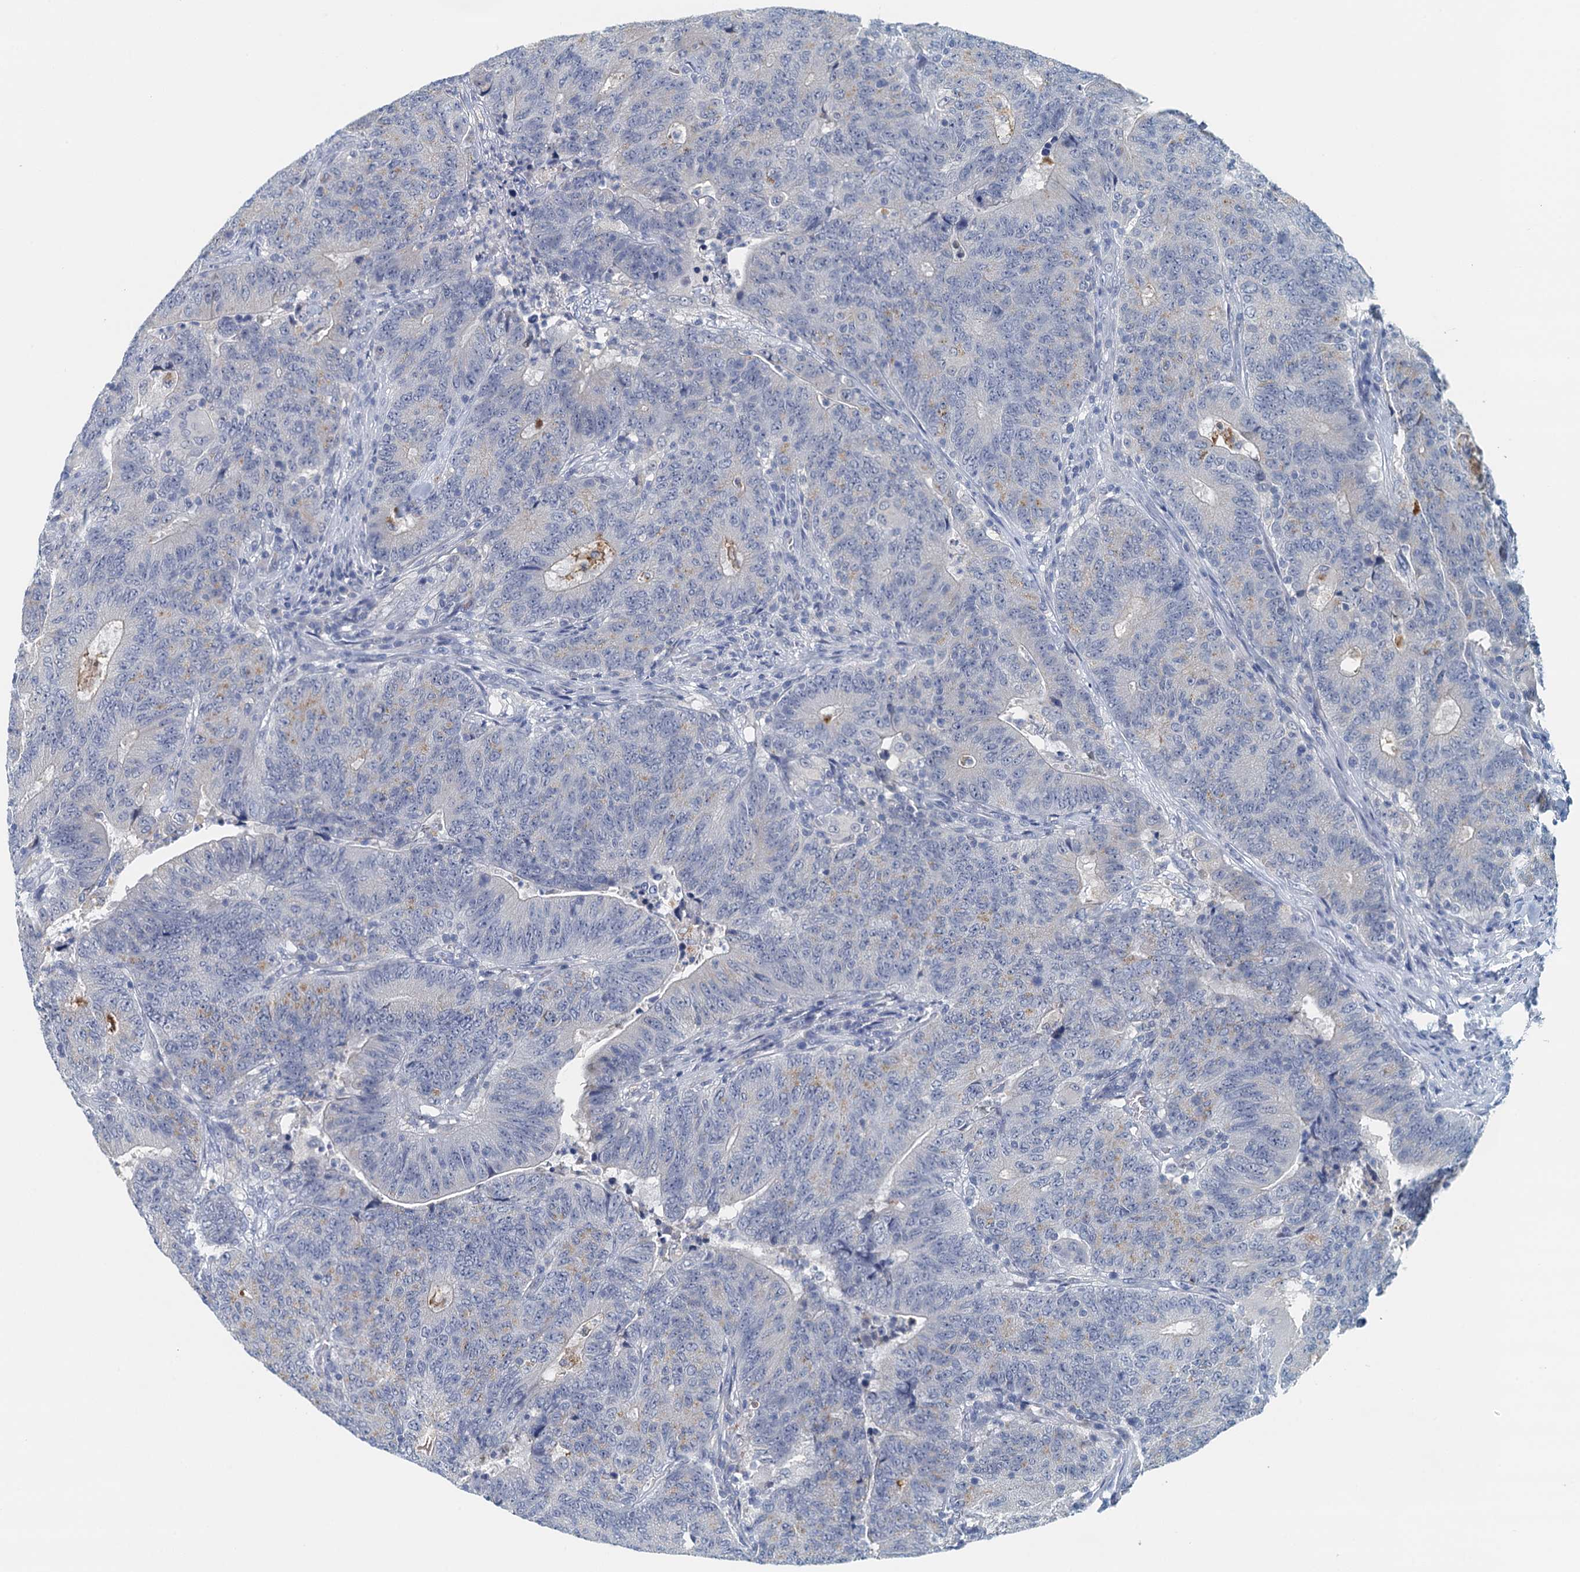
{"staining": {"intensity": "negative", "quantity": "none", "location": "none"}, "tissue": "colorectal cancer", "cell_type": "Tumor cells", "image_type": "cancer", "snomed": [{"axis": "morphology", "description": "Adenocarcinoma, NOS"}, {"axis": "topography", "description": "Colon"}], "caption": "Tumor cells show no significant protein expression in colorectal adenocarcinoma.", "gene": "NUBP2", "patient": {"sex": "female", "age": 75}}